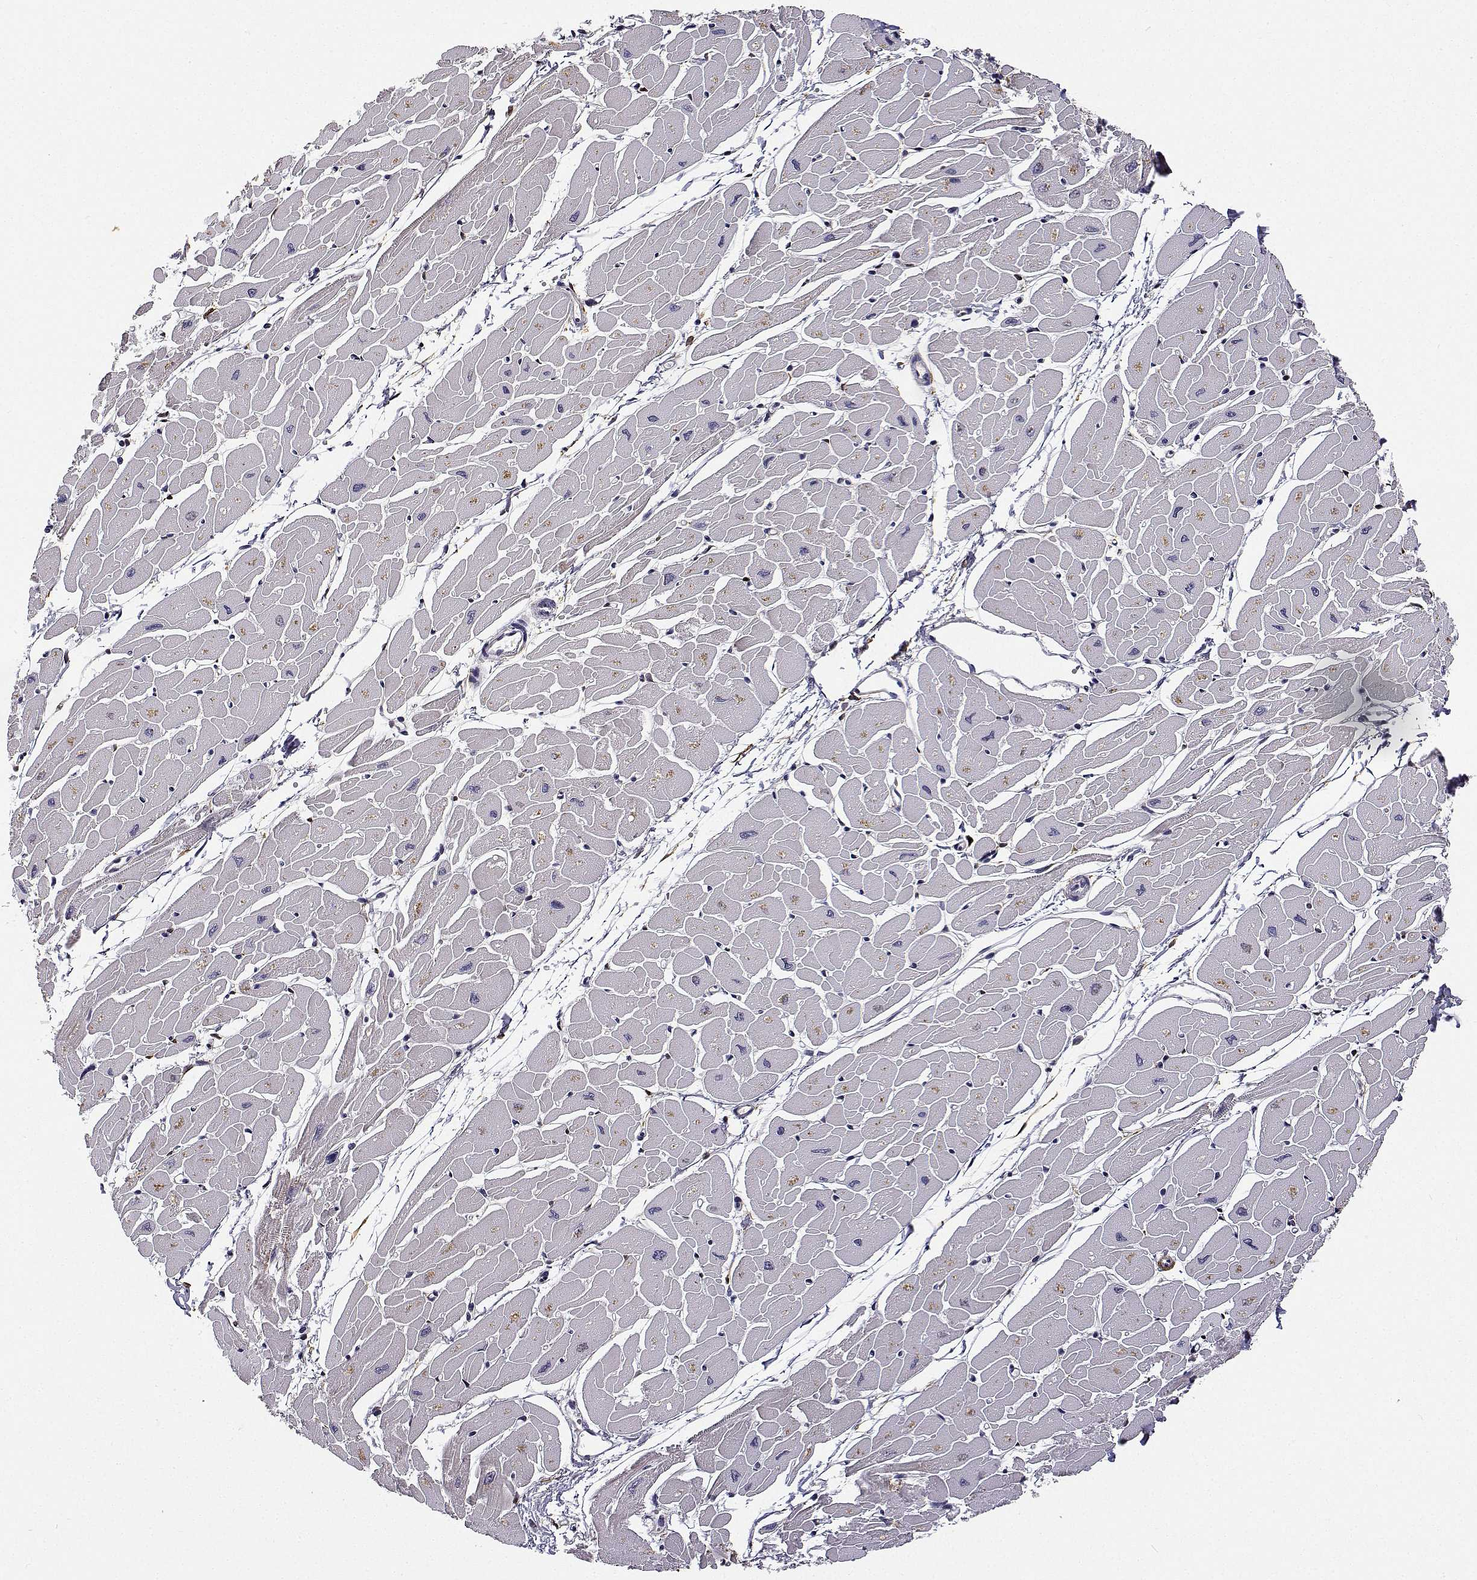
{"staining": {"intensity": "moderate", "quantity": "<25%", "location": "nuclear"}, "tissue": "heart muscle", "cell_type": "Cardiomyocytes", "image_type": "normal", "snomed": [{"axis": "morphology", "description": "Normal tissue, NOS"}, {"axis": "topography", "description": "Heart"}], "caption": "Protein staining by IHC demonstrates moderate nuclear expression in approximately <25% of cardiomyocytes in normal heart muscle. Using DAB (brown) and hematoxylin (blue) stains, captured at high magnification using brightfield microscopy.", "gene": "PHGDH", "patient": {"sex": "male", "age": 57}}